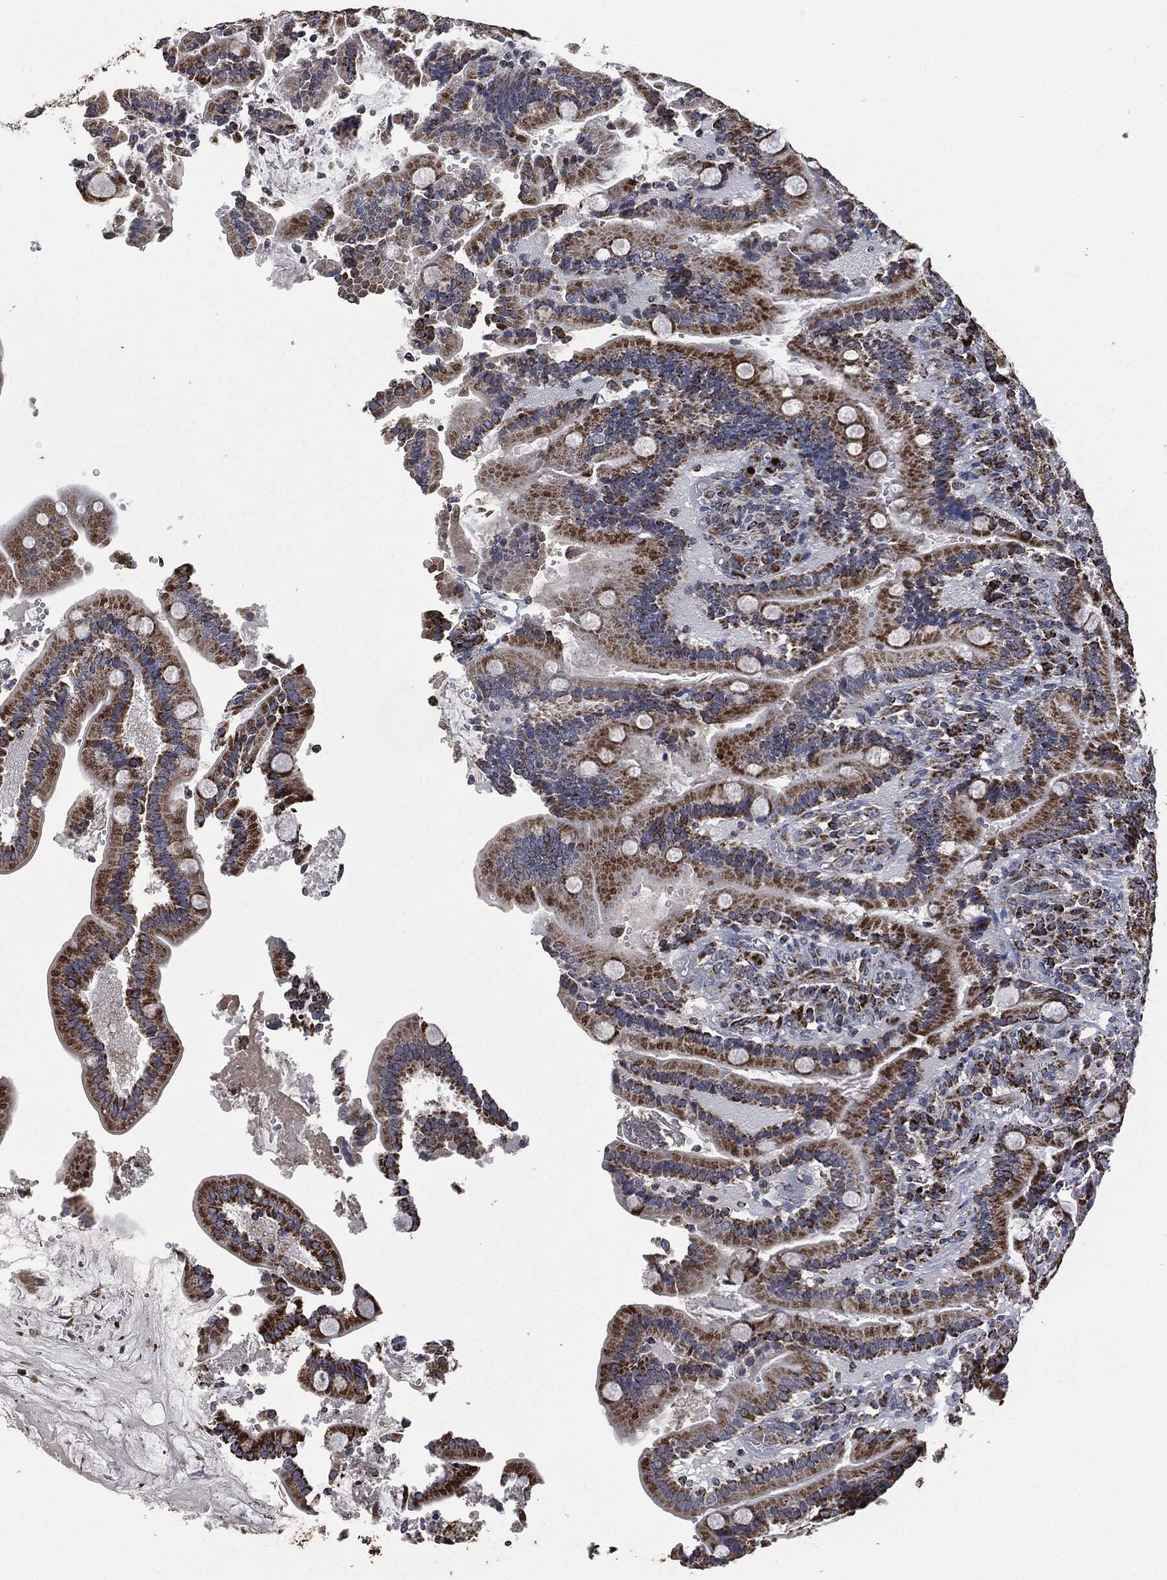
{"staining": {"intensity": "strong", "quantity": ">75%", "location": "cytoplasmic/membranous"}, "tissue": "duodenum", "cell_type": "Glandular cells", "image_type": "normal", "snomed": [{"axis": "morphology", "description": "Normal tissue, NOS"}, {"axis": "topography", "description": "Duodenum"}], "caption": "DAB immunohistochemical staining of normal human duodenum exhibits strong cytoplasmic/membranous protein staining in approximately >75% of glandular cells. (Brightfield microscopy of DAB IHC at high magnification).", "gene": "RYK", "patient": {"sex": "female", "age": 62}}